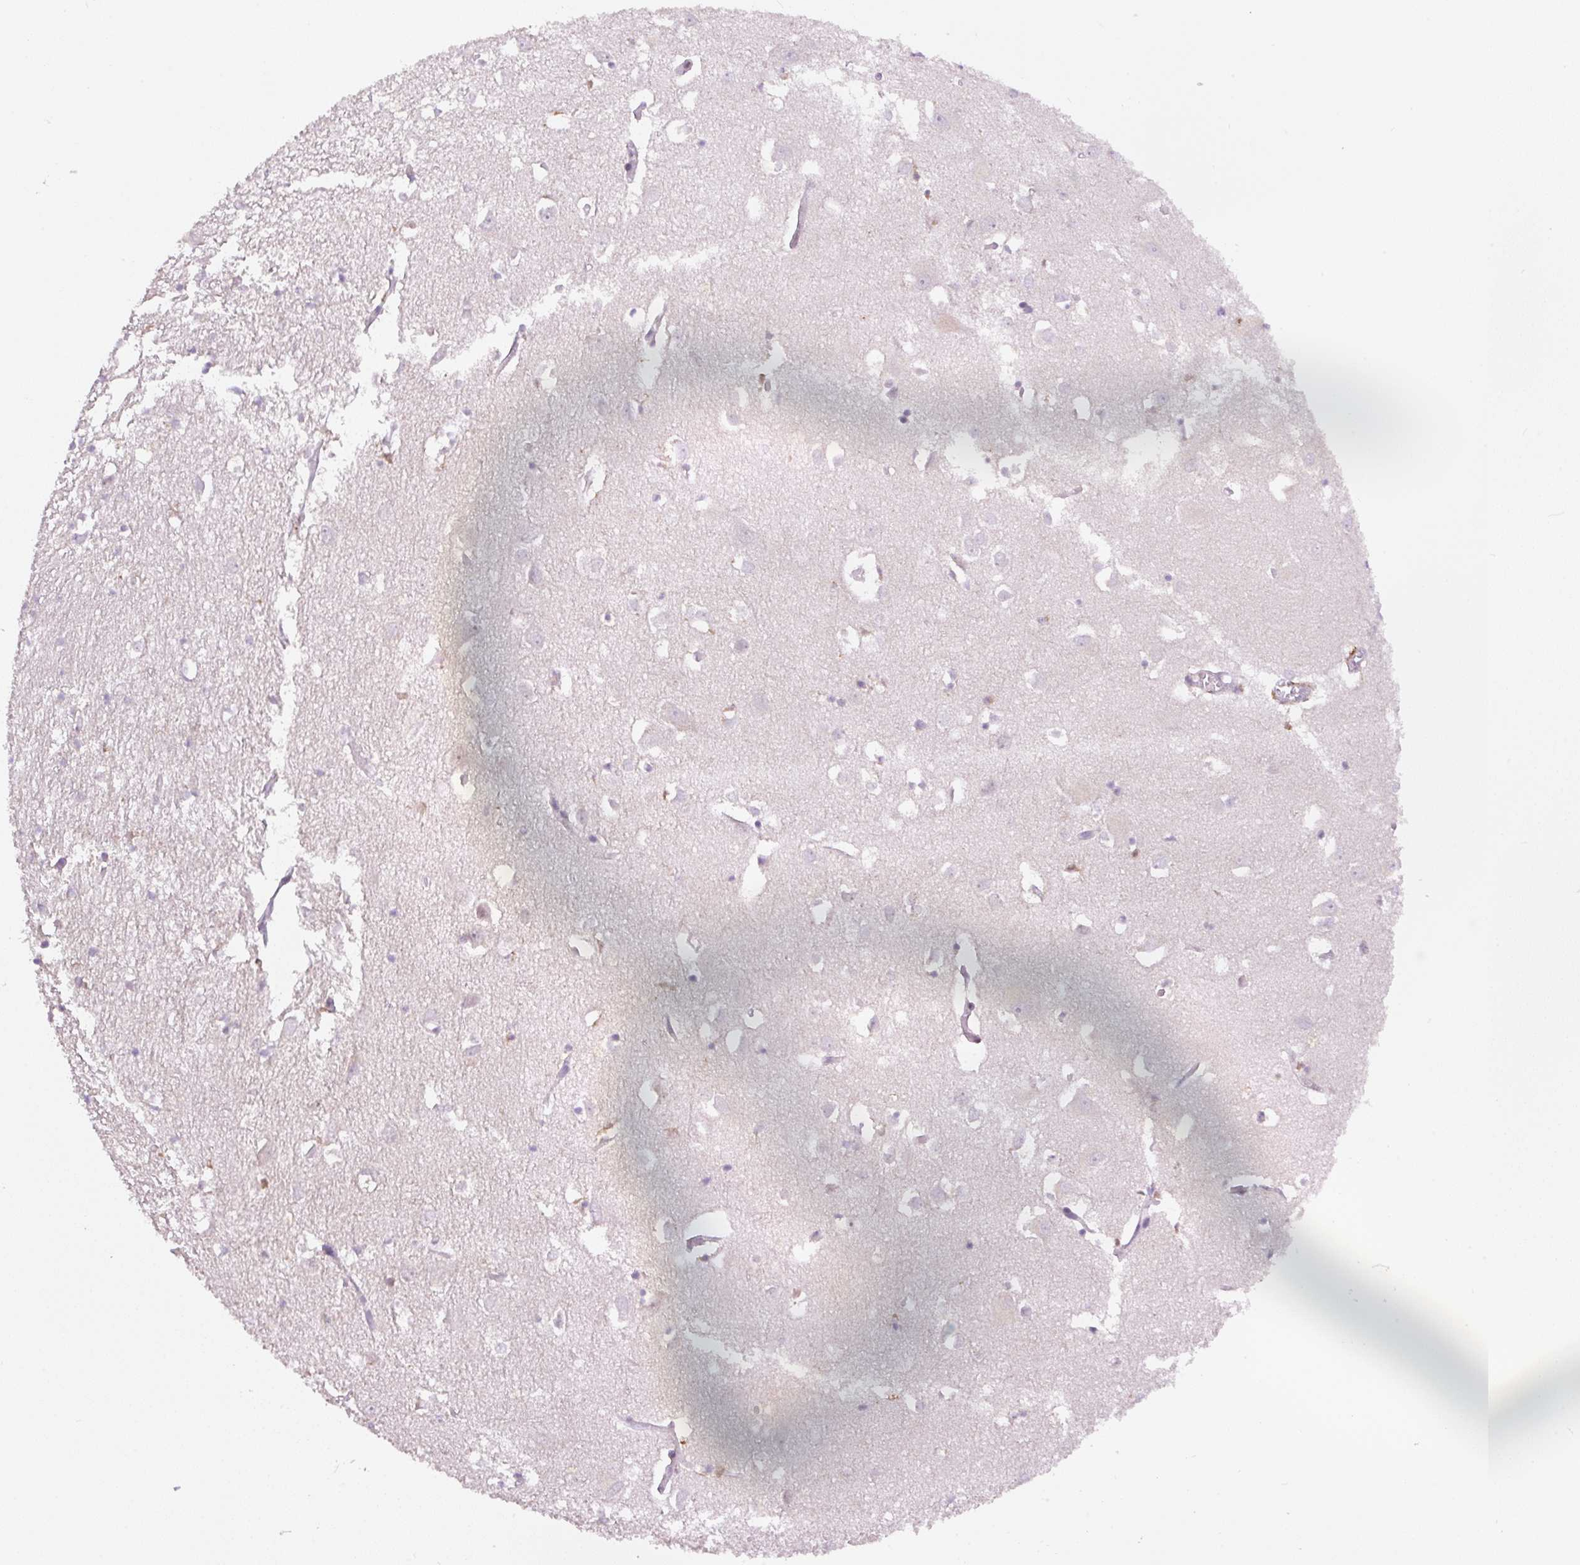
{"staining": {"intensity": "moderate", "quantity": "<25%", "location": "cytoplasmic/membranous"}, "tissue": "cerebral cortex", "cell_type": "Endothelial cells", "image_type": "normal", "snomed": [{"axis": "morphology", "description": "Normal tissue, NOS"}, {"axis": "topography", "description": "Cerebral cortex"}], "caption": "Immunohistochemistry (IHC) histopathology image of benign human cerebral cortex stained for a protein (brown), which reveals low levels of moderate cytoplasmic/membranous positivity in about <25% of endothelial cells.", "gene": "CEBPZOS", "patient": {"sex": "male", "age": 70}}